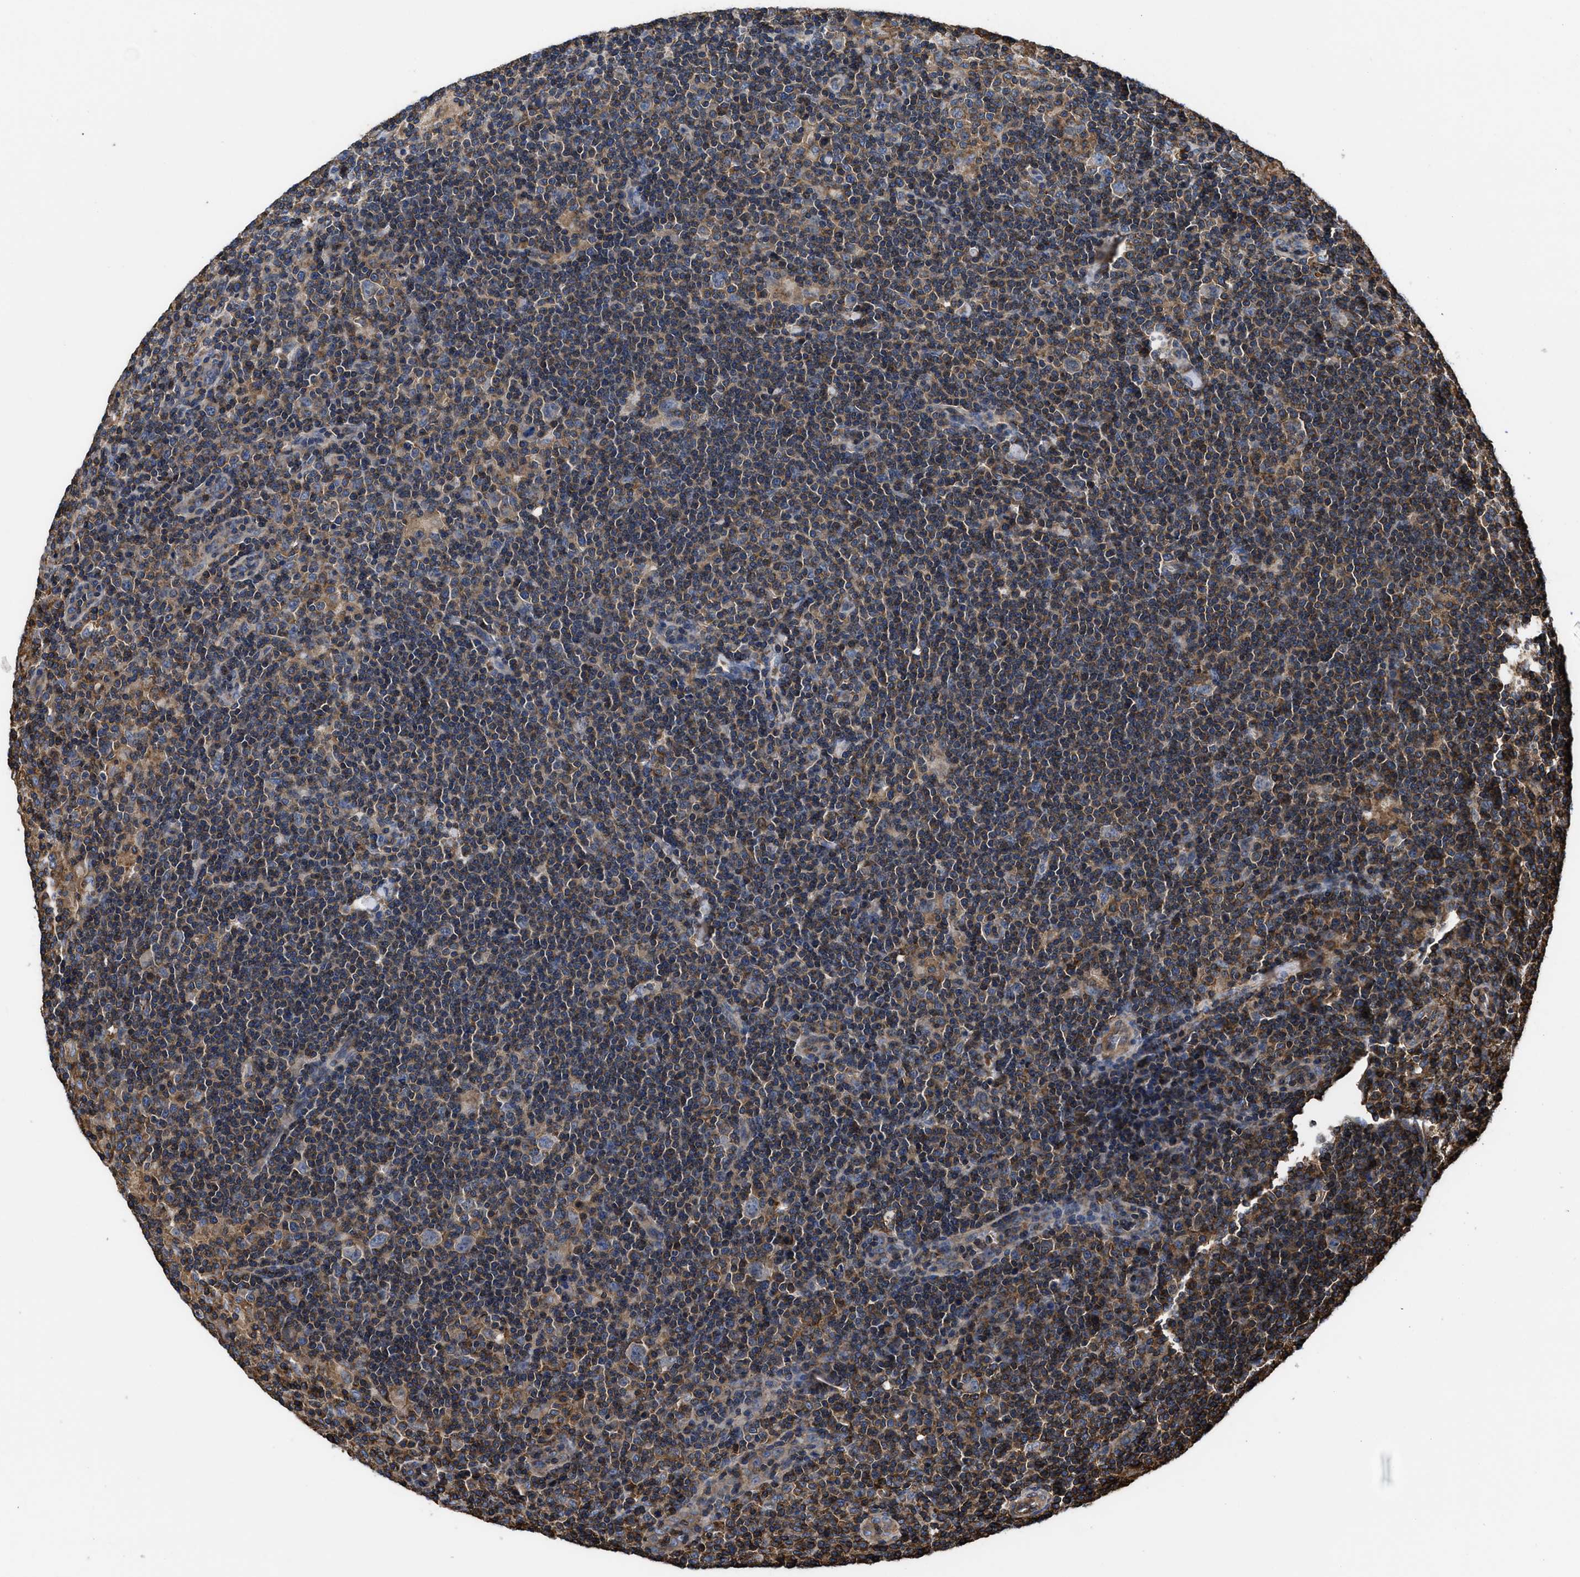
{"staining": {"intensity": "negative", "quantity": "none", "location": "none"}, "tissue": "lymphoma", "cell_type": "Tumor cells", "image_type": "cancer", "snomed": [{"axis": "morphology", "description": "Hodgkin's disease, NOS"}, {"axis": "topography", "description": "Lymph node"}], "caption": "This is an immunohistochemistry (IHC) image of lymphoma. There is no expression in tumor cells.", "gene": "SCUBE2", "patient": {"sex": "female", "age": 57}}